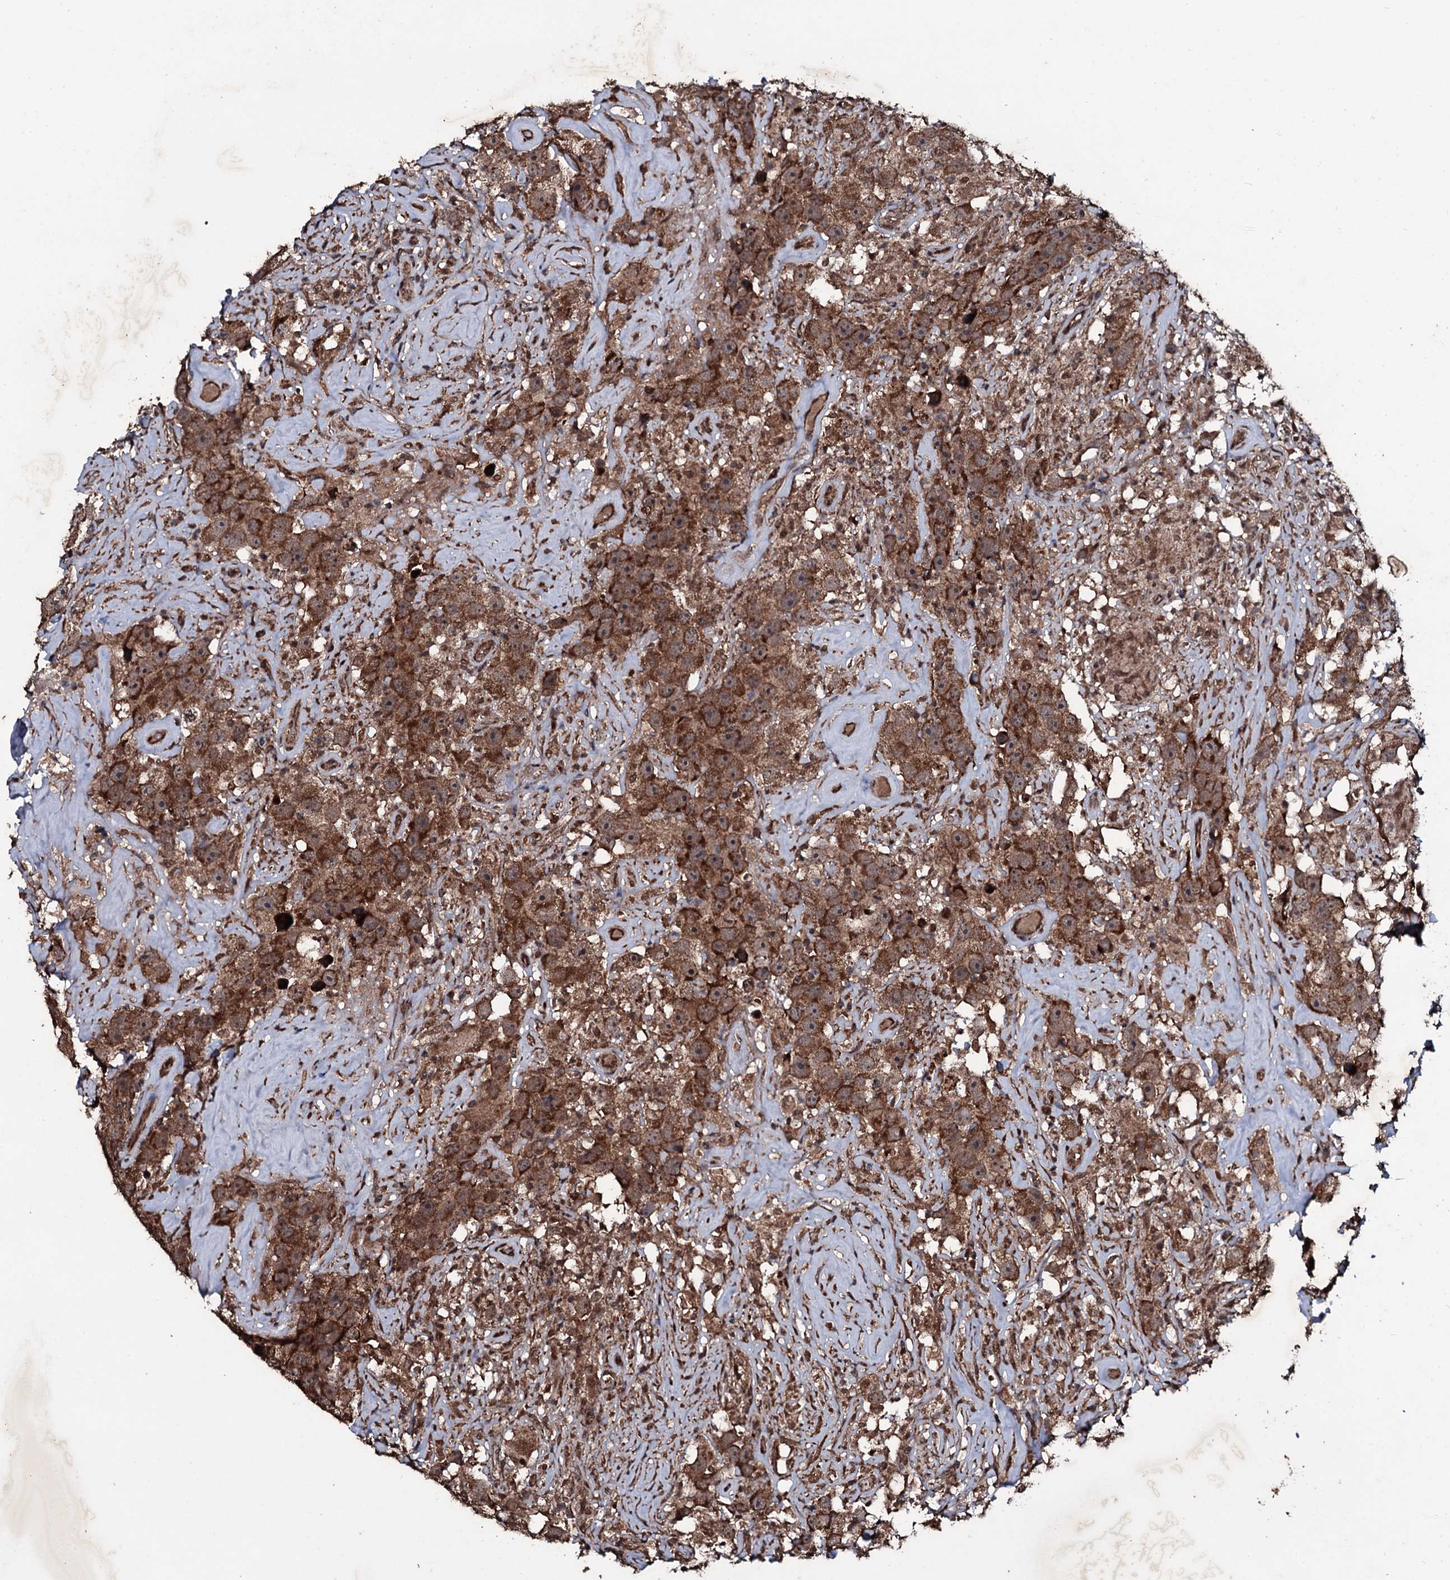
{"staining": {"intensity": "strong", "quantity": ">75%", "location": "cytoplasmic/membranous"}, "tissue": "testis cancer", "cell_type": "Tumor cells", "image_type": "cancer", "snomed": [{"axis": "morphology", "description": "Seminoma, NOS"}, {"axis": "topography", "description": "Testis"}], "caption": "Testis cancer was stained to show a protein in brown. There is high levels of strong cytoplasmic/membranous positivity in about >75% of tumor cells.", "gene": "MRPS31", "patient": {"sex": "male", "age": 49}}